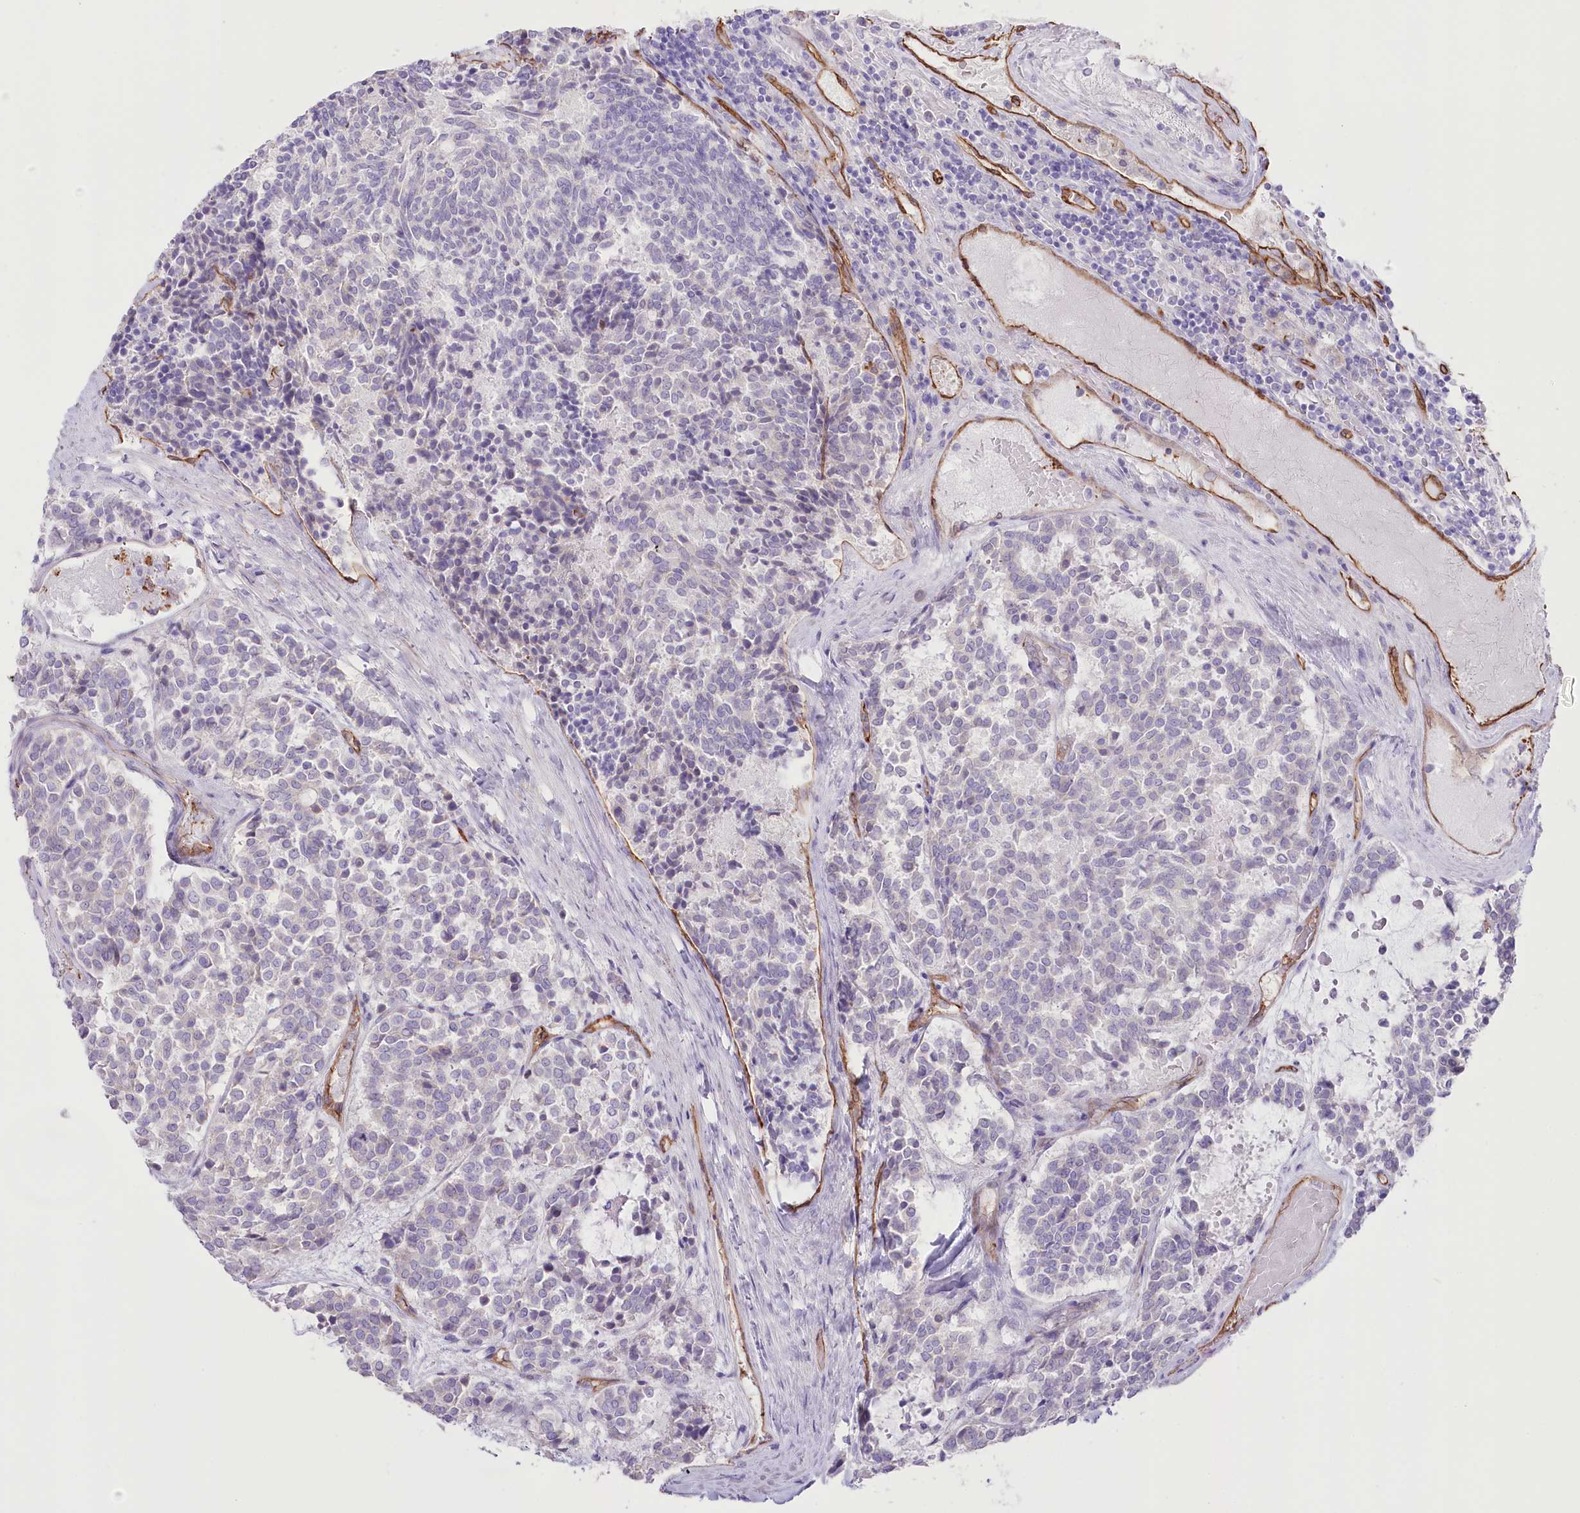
{"staining": {"intensity": "negative", "quantity": "none", "location": "none"}, "tissue": "carcinoid", "cell_type": "Tumor cells", "image_type": "cancer", "snomed": [{"axis": "morphology", "description": "Carcinoid, malignant, NOS"}, {"axis": "topography", "description": "Pancreas"}], "caption": "Immunohistochemistry photomicrograph of carcinoid stained for a protein (brown), which displays no positivity in tumor cells. The staining was performed using DAB to visualize the protein expression in brown, while the nuclei were stained in blue with hematoxylin (Magnification: 20x).", "gene": "SLC39A10", "patient": {"sex": "female", "age": 54}}